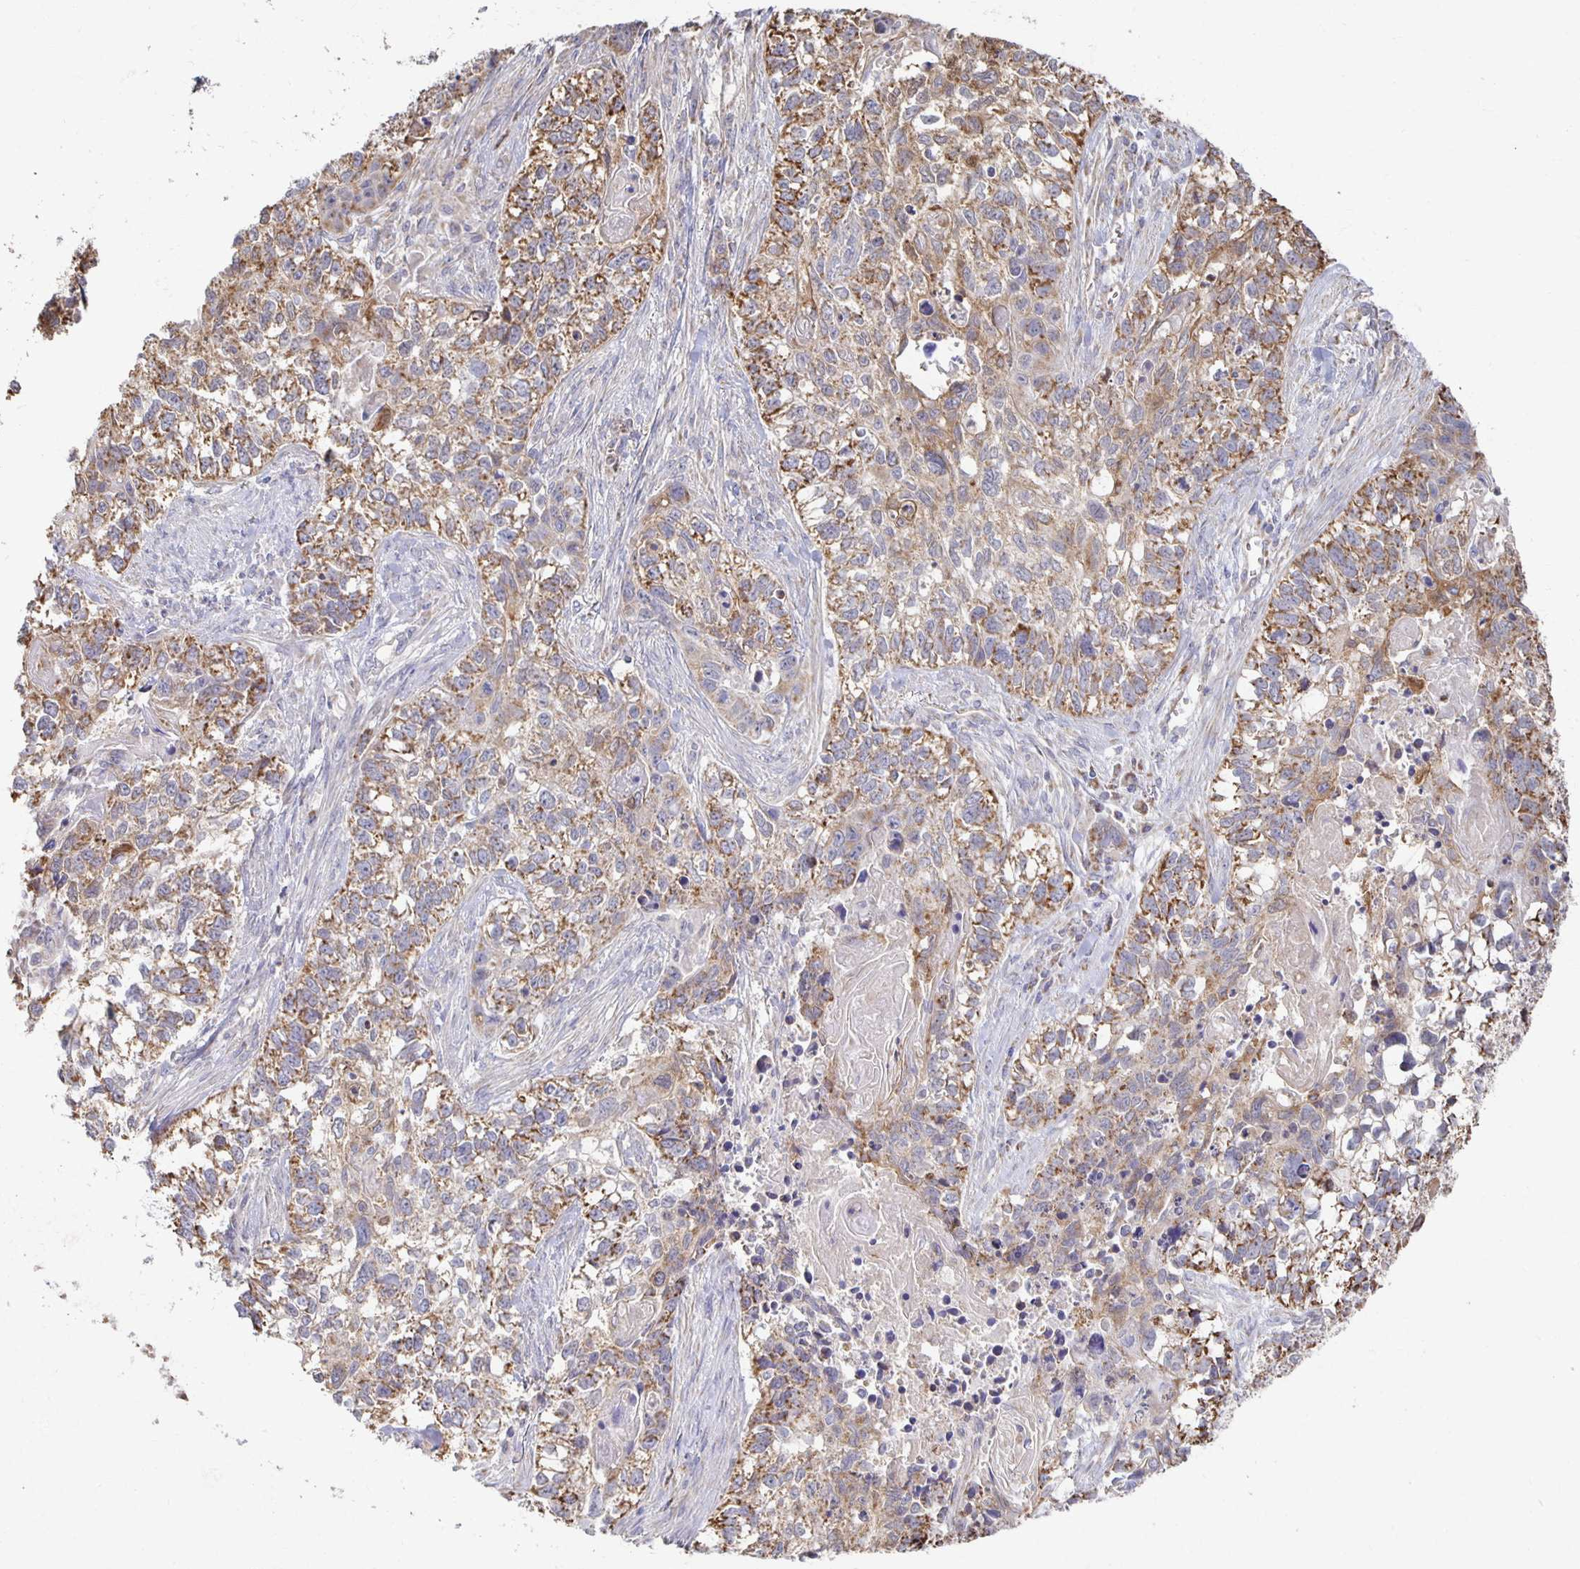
{"staining": {"intensity": "moderate", "quantity": "25%-75%", "location": "cytoplasmic/membranous"}, "tissue": "lung cancer", "cell_type": "Tumor cells", "image_type": "cancer", "snomed": [{"axis": "morphology", "description": "Squamous cell carcinoma, NOS"}, {"axis": "topography", "description": "Lung"}], "caption": "IHC photomicrograph of human lung cancer stained for a protein (brown), which demonstrates medium levels of moderate cytoplasmic/membranous staining in about 25%-75% of tumor cells.", "gene": "NKX2-8", "patient": {"sex": "male", "age": 74}}